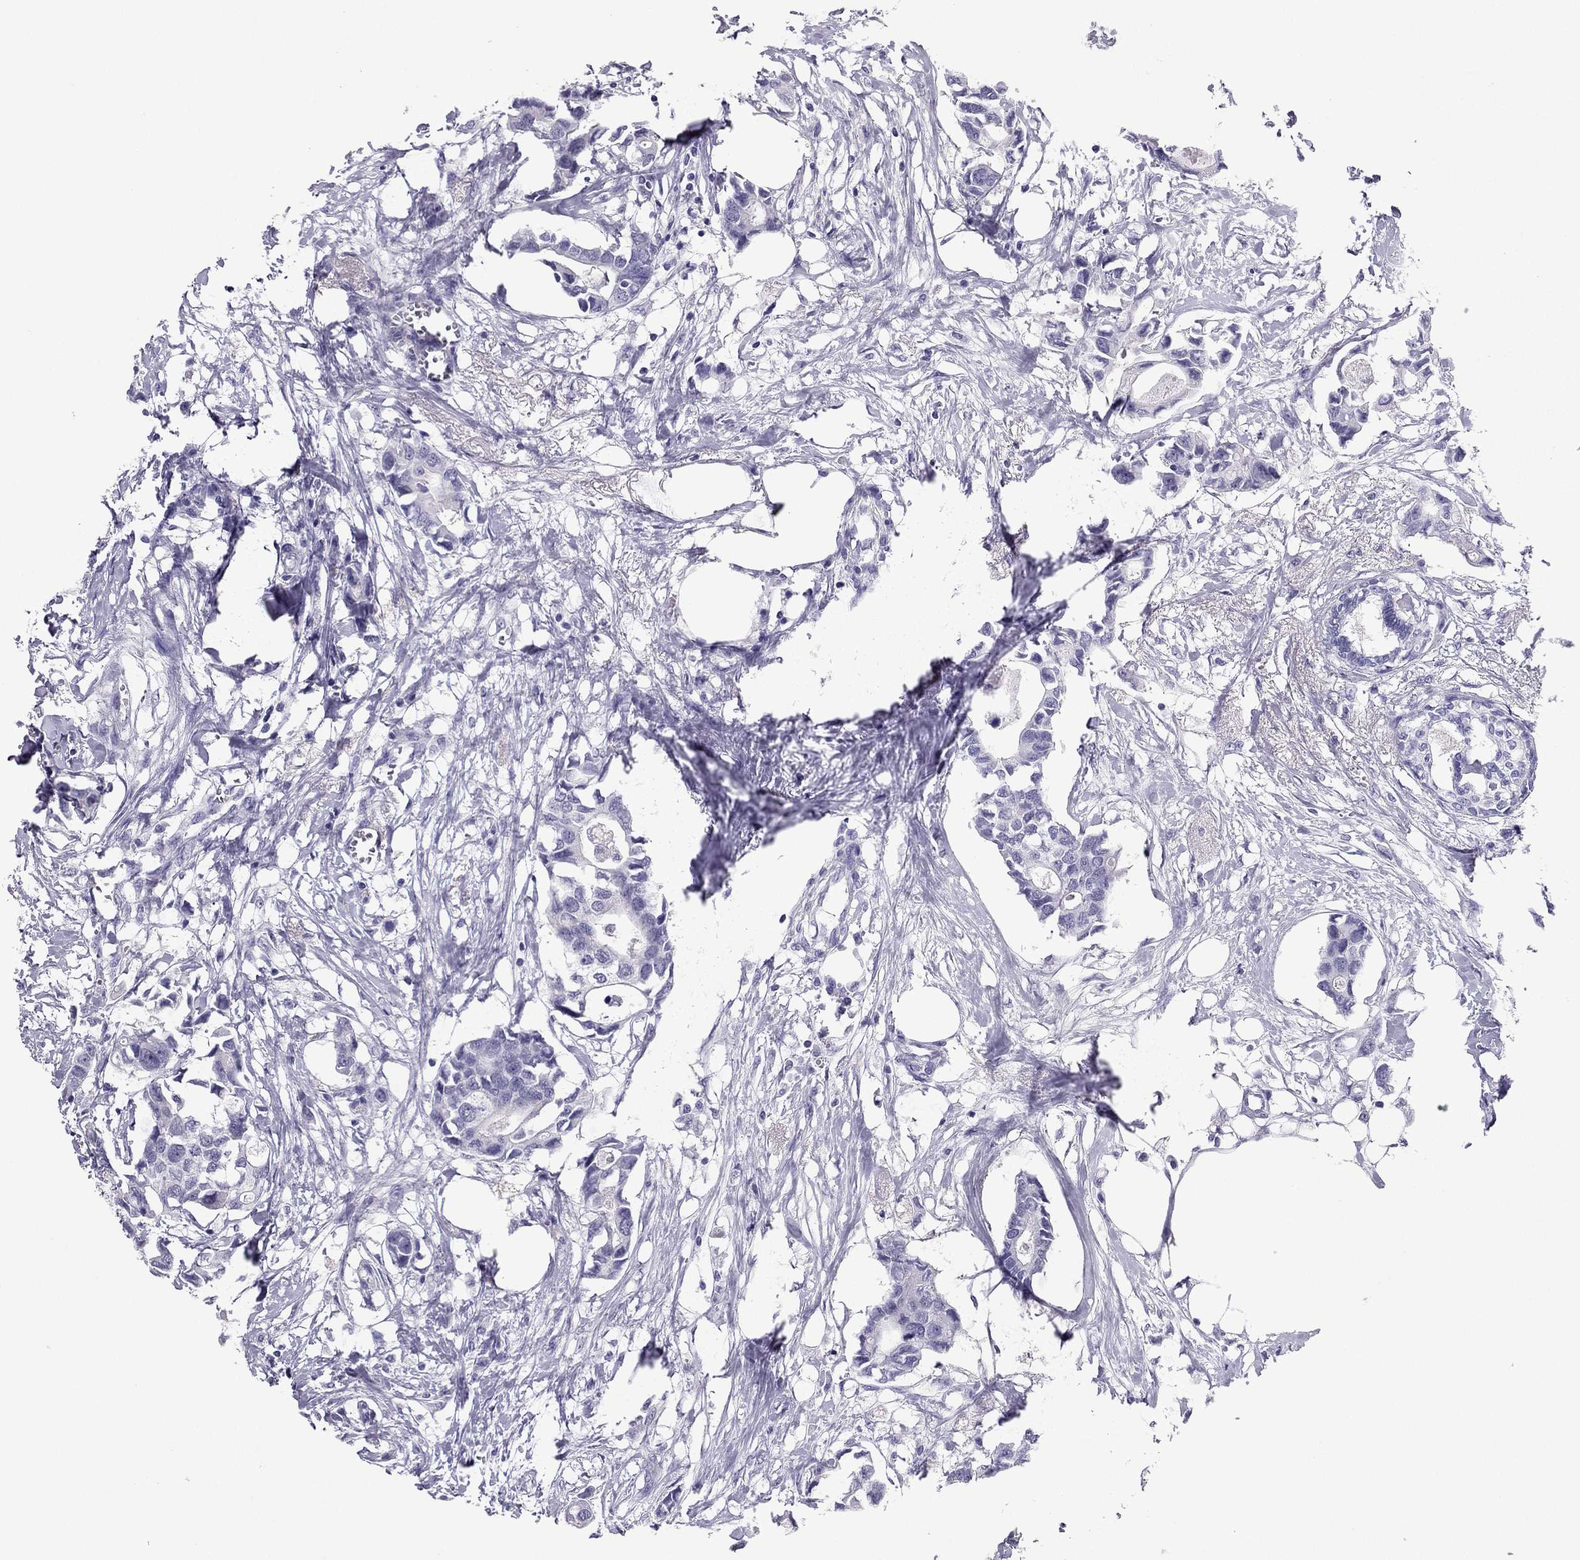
{"staining": {"intensity": "negative", "quantity": "none", "location": "none"}, "tissue": "breast cancer", "cell_type": "Tumor cells", "image_type": "cancer", "snomed": [{"axis": "morphology", "description": "Duct carcinoma"}, {"axis": "topography", "description": "Breast"}], "caption": "Immunohistochemistry (IHC) micrograph of neoplastic tissue: human invasive ductal carcinoma (breast) stained with DAB demonstrates no significant protein staining in tumor cells.", "gene": "PDE6A", "patient": {"sex": "female", "age": 83}}